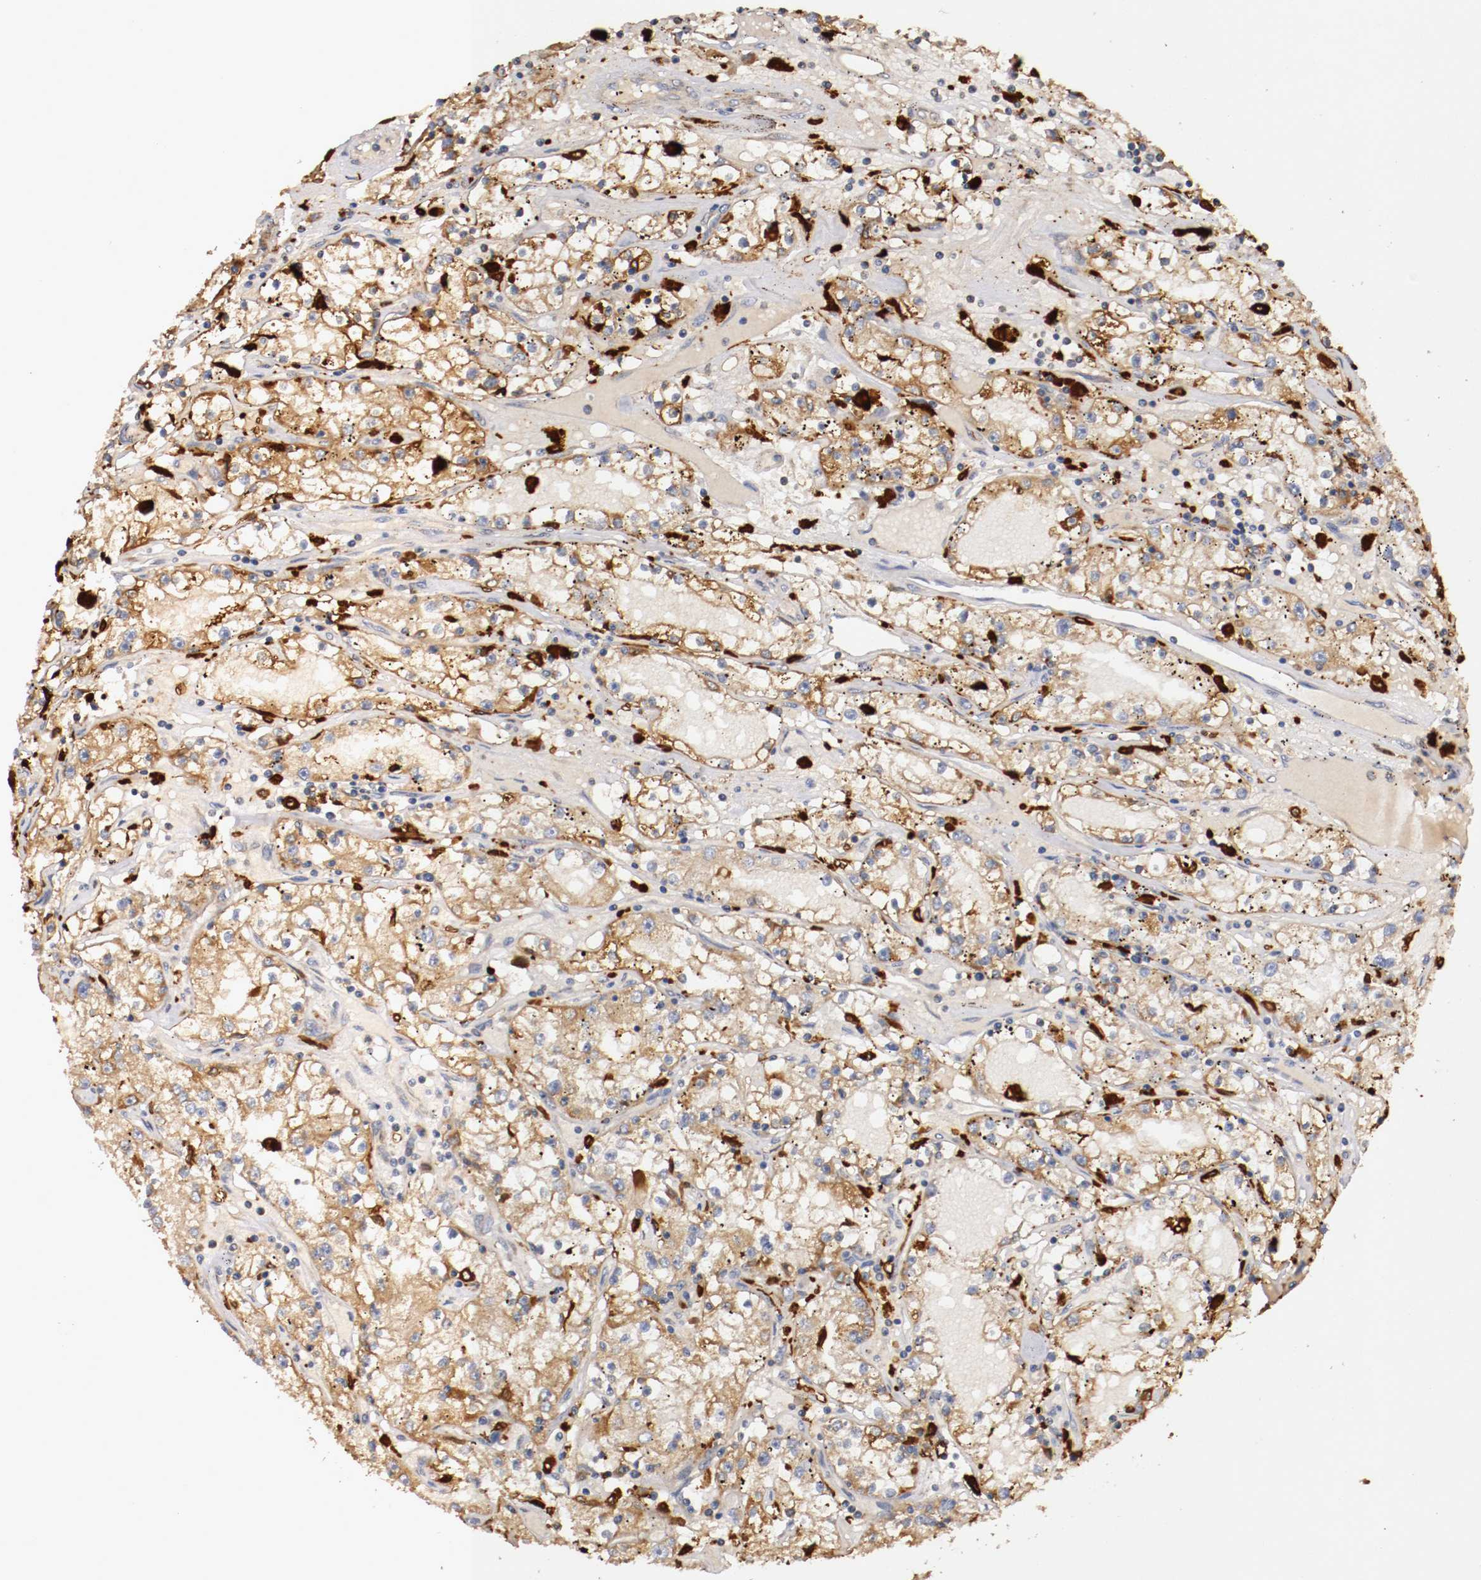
{"staining": {"intensity": "moderate", "quantity": "25%-75%", "location": "cytoplasmic/membranous"}, "tissue": "renal cancer", "cell_type": "Tumor cells", "image_type": "cancer", "snomed": [{"axis": "morphology", "description": "Adenocarcinoma, NOS"}, {"axis": "topography", "description": "Kidney"}], "caption": "Immunohistochemistry micrograph of renal adenocarcinoma stained for a protein (brown), which shows medium levels of moderate cytoplasmic/membranous positivity in approximately 25%-75% of tumor cells.", "gene": "VEZT", "patient": {"sex": "male", "age": 56}}